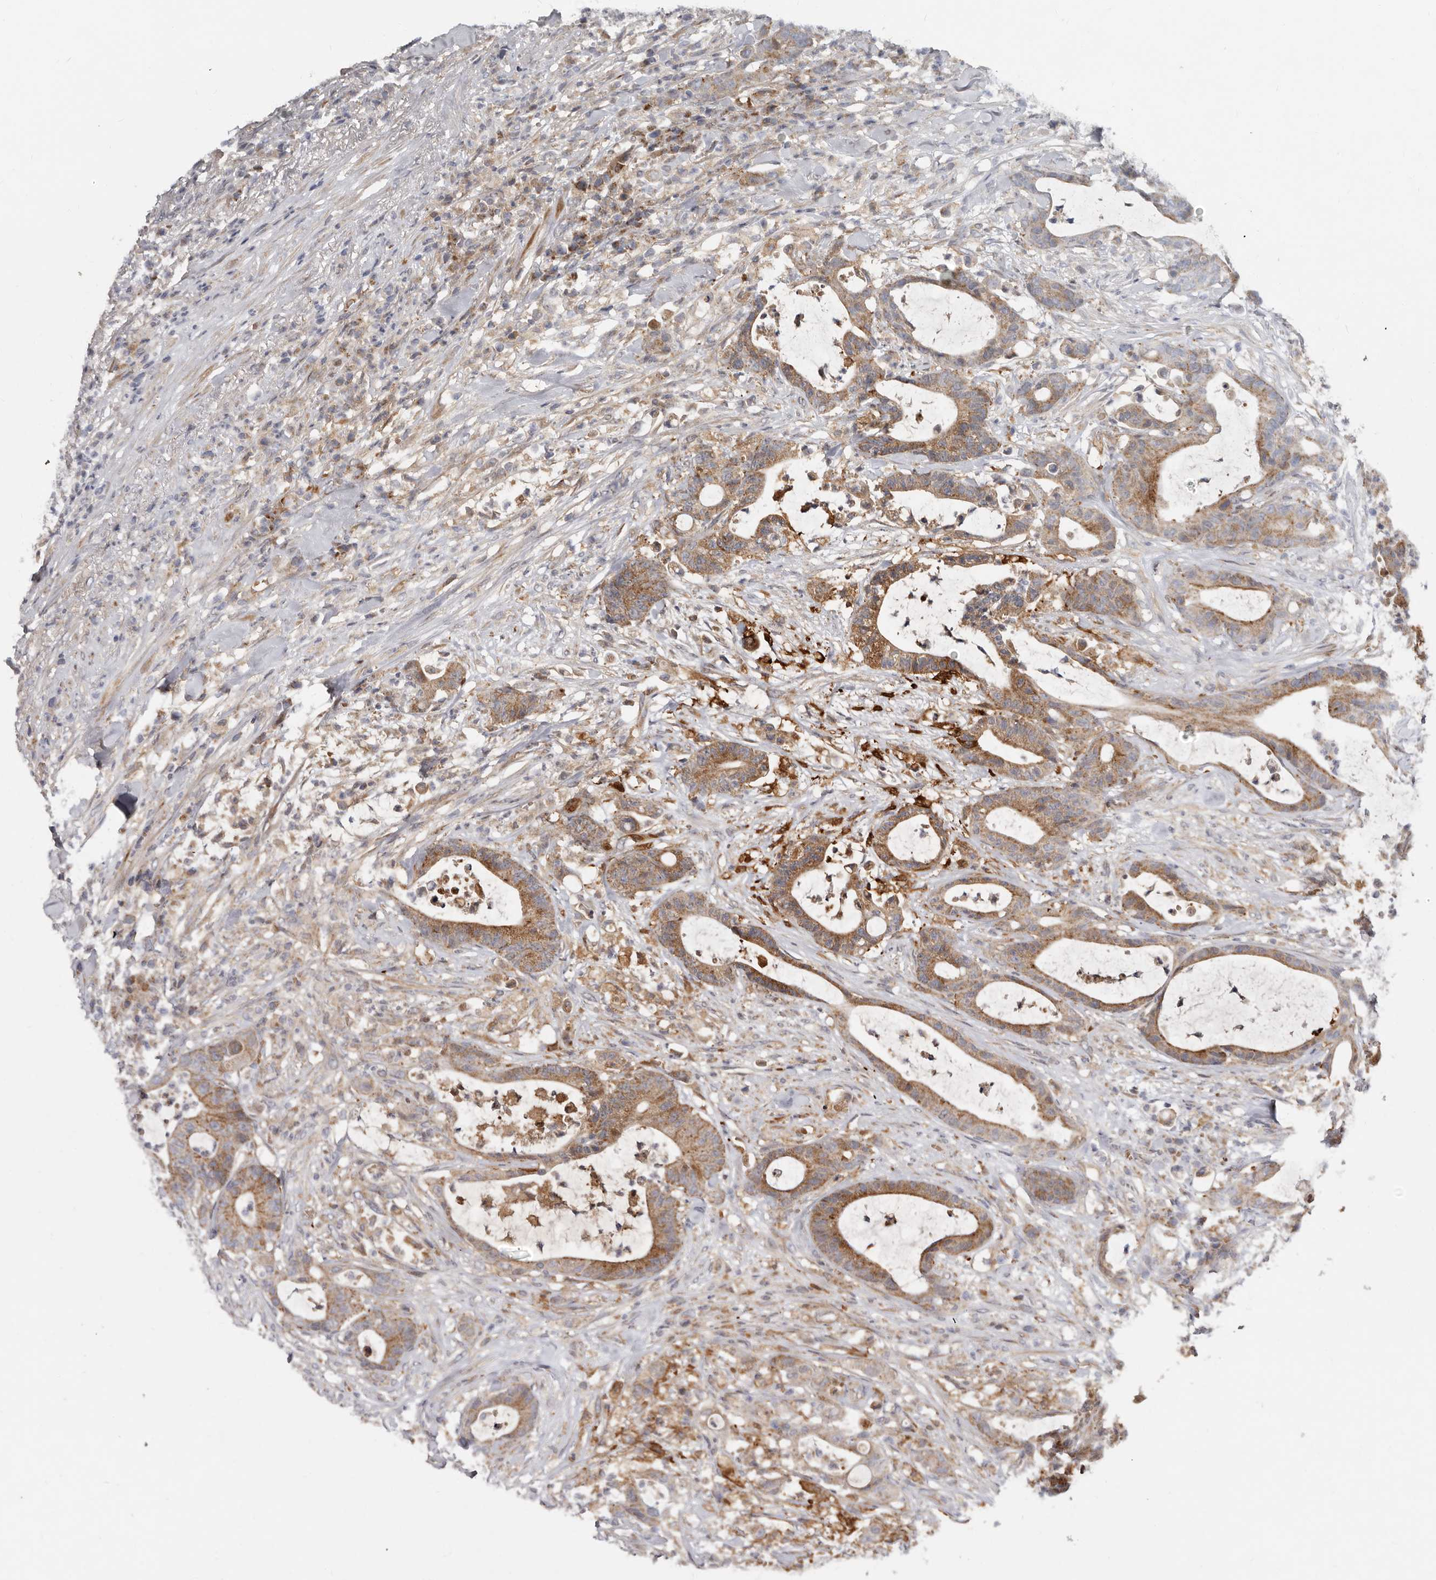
{"staining": {"intensity": "moderate", "quantity": ">75%", "location": "cytoplasmic/membranous"}, "tissue": "colorectal cancer", "cell_type": "Tumor cells", "image_type": "cancer", "snomed": [{"axis": "morphology", "description": "Adenocarcinoma, NOS"}, {"axis": "topography", "description": "Colon"}], "caption": "A medium amount of moderate cytoplasmic/membranous staining is identified in about >75% of tumor cells in colorectal cancer tissue. The staining was performed using DAB, with brown indicating positive protein expression. Nuclei are stained blue with hematoxylin.", "gene": "GOT1L1", "patient": {"sex": "female", "age": 84}}